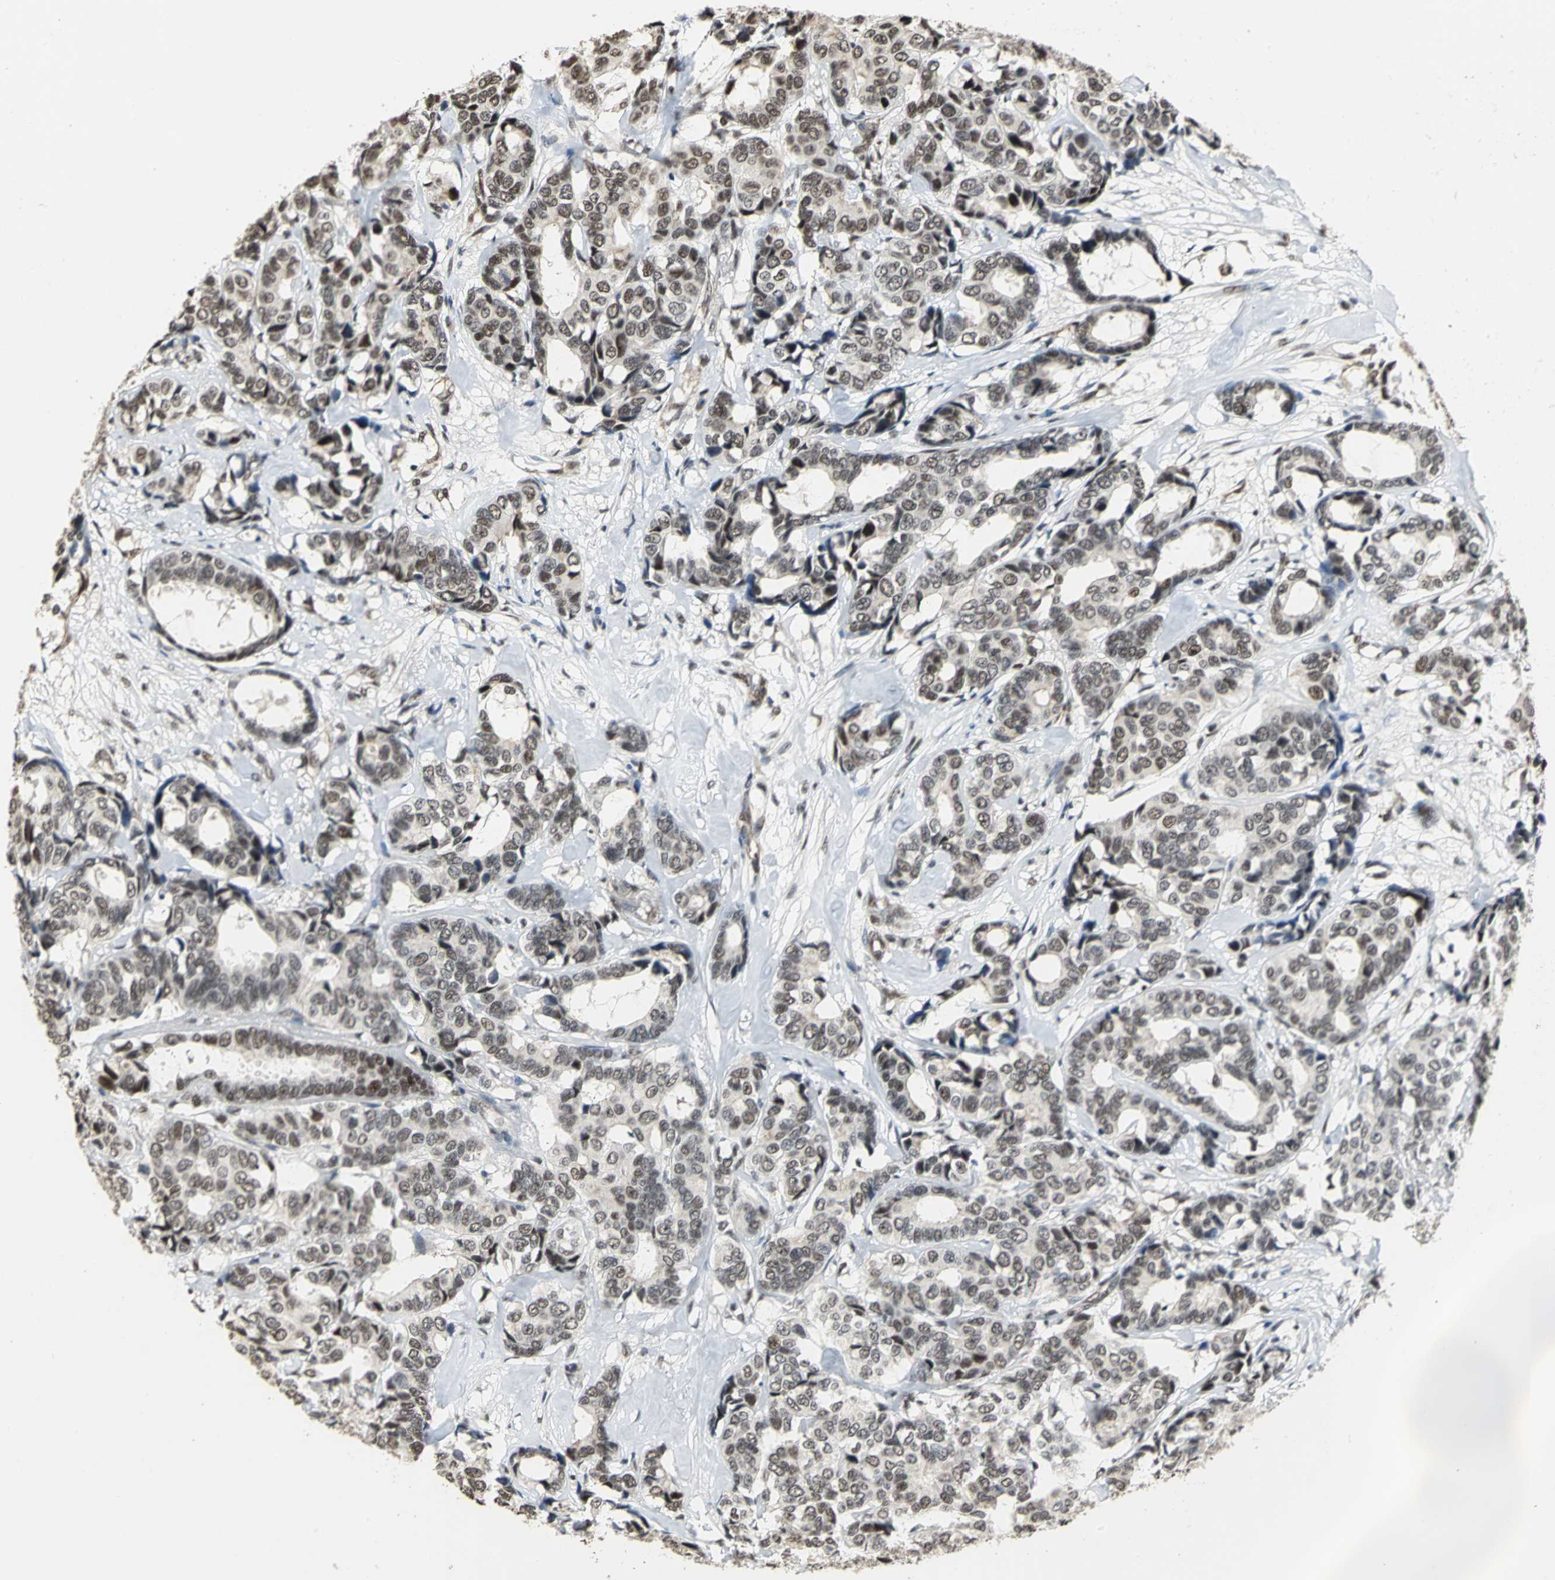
{"staining": {"intensity": "strong", "quantity": ">75%", "location": "nuclear"}, "tissue": "breast cancer", "cell_type": "Tumor cells", "image_type": "cancer", "snomed": [{"axis": "morphology", "description": "Duct carcinoma"}, {"axis": "topography", "description": "Breast"}], "caption": "Immunohistochemical staining of human infiltrating ductal carcinoma (breast) reveals high levels of strong nuclear positivity in about >75% of tumor cells.", "gene": "CCDC88C", "patient": {"sex": "female", "age": 87}}